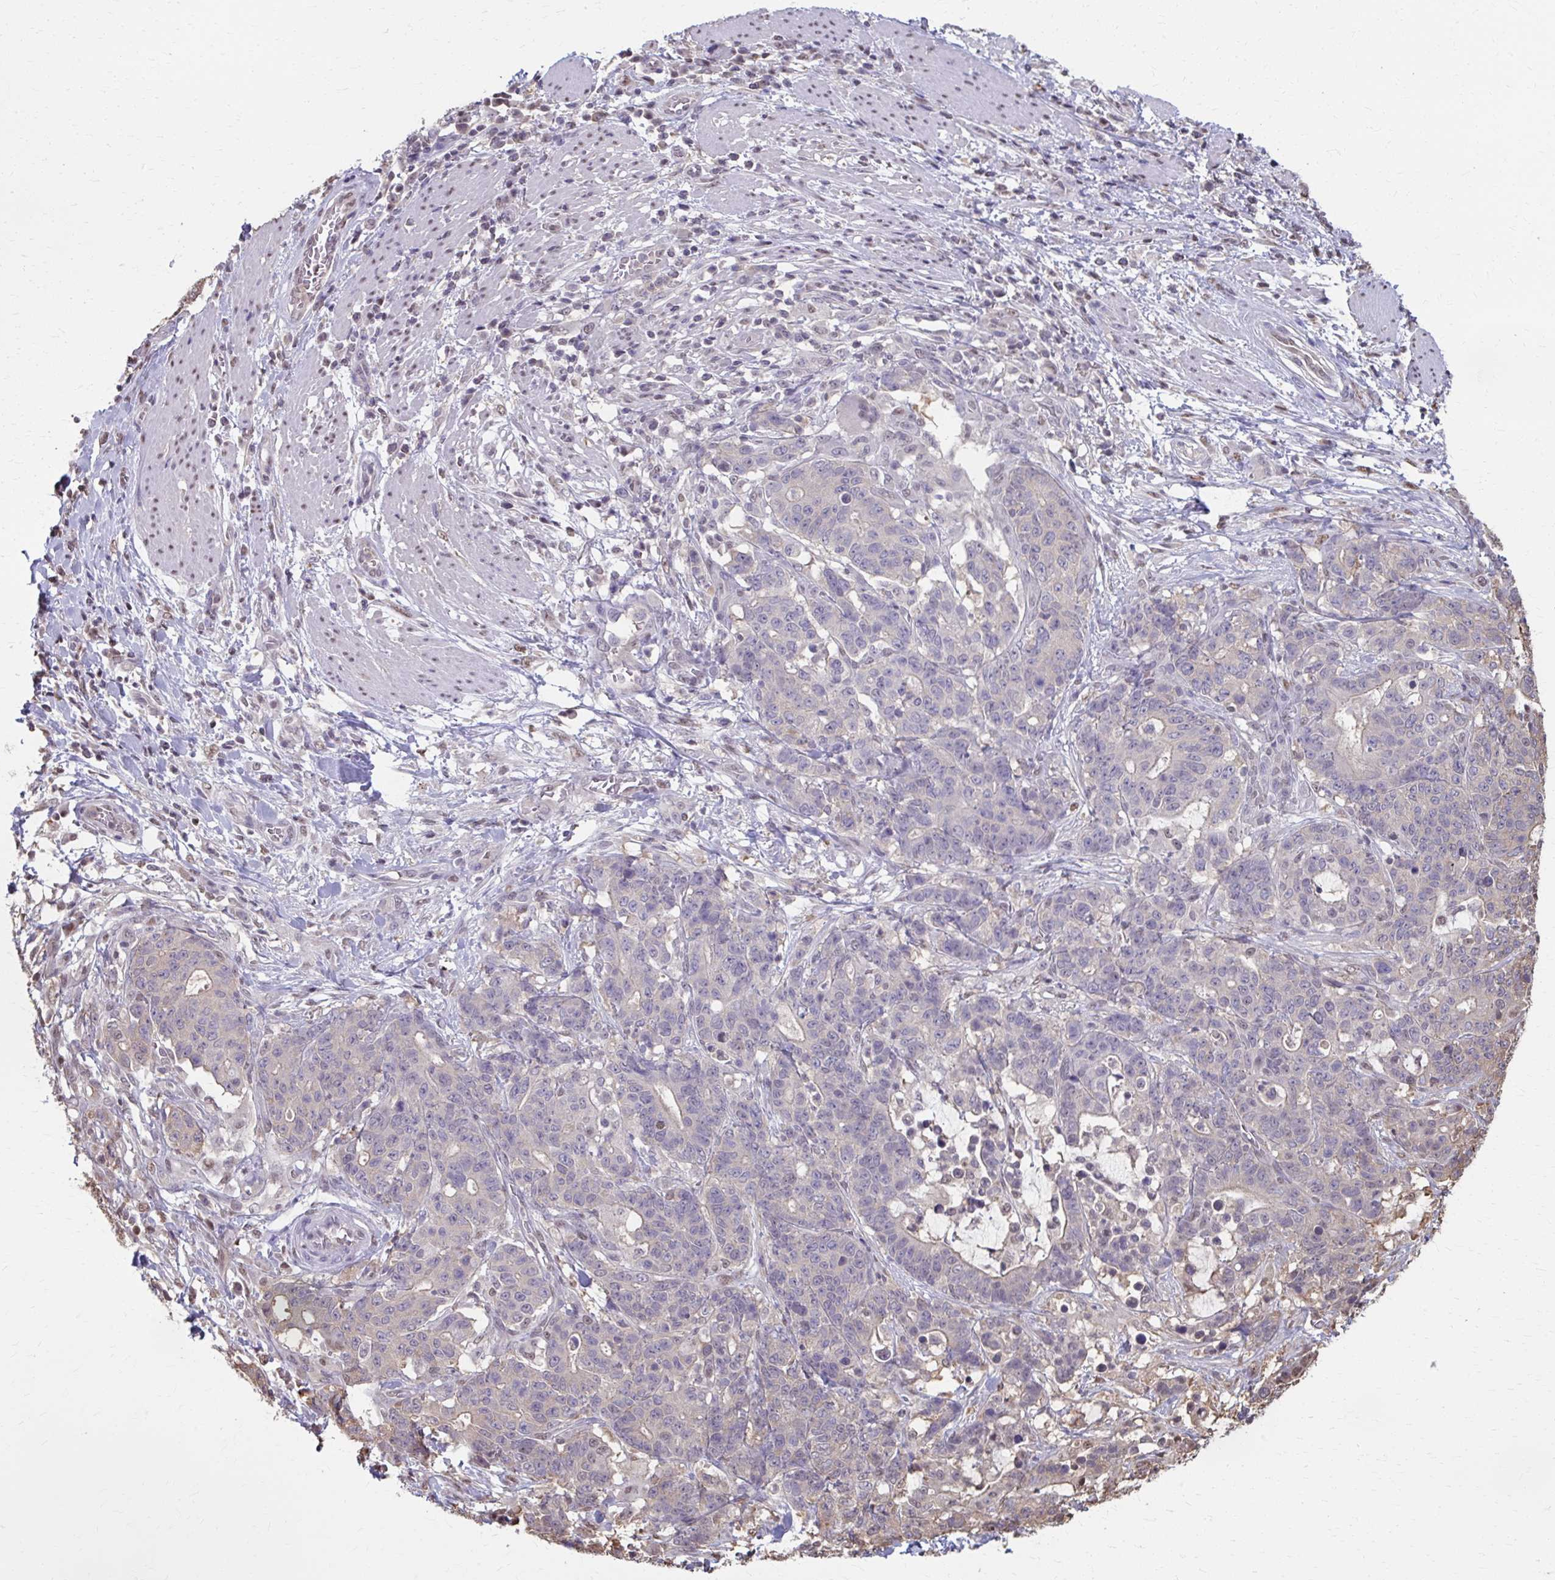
{"staining": {"intensity": "negative", "quantity": "none", "location": "none"}, "tissue": "stomach cancer", "cell_type": "Tumor cells", "image_type": "cancer", "snomed": [{"axis": "morphology", "description": "Normal tissue, NOS"}, {"axis": "morphology", "description": "Adenocarcinoma, NOS"}, {"axis": "topography", "description": "Stomach"}], "caption": "Immunohistochemical staining of human stomach cancer reveals no significant staining in tumor cells. (Brightfield microscopy of DAB immunohistochemistry (IHC) at high magnification).", "gene": "ING4", "patient": {"sex": "female", "age": 64}}